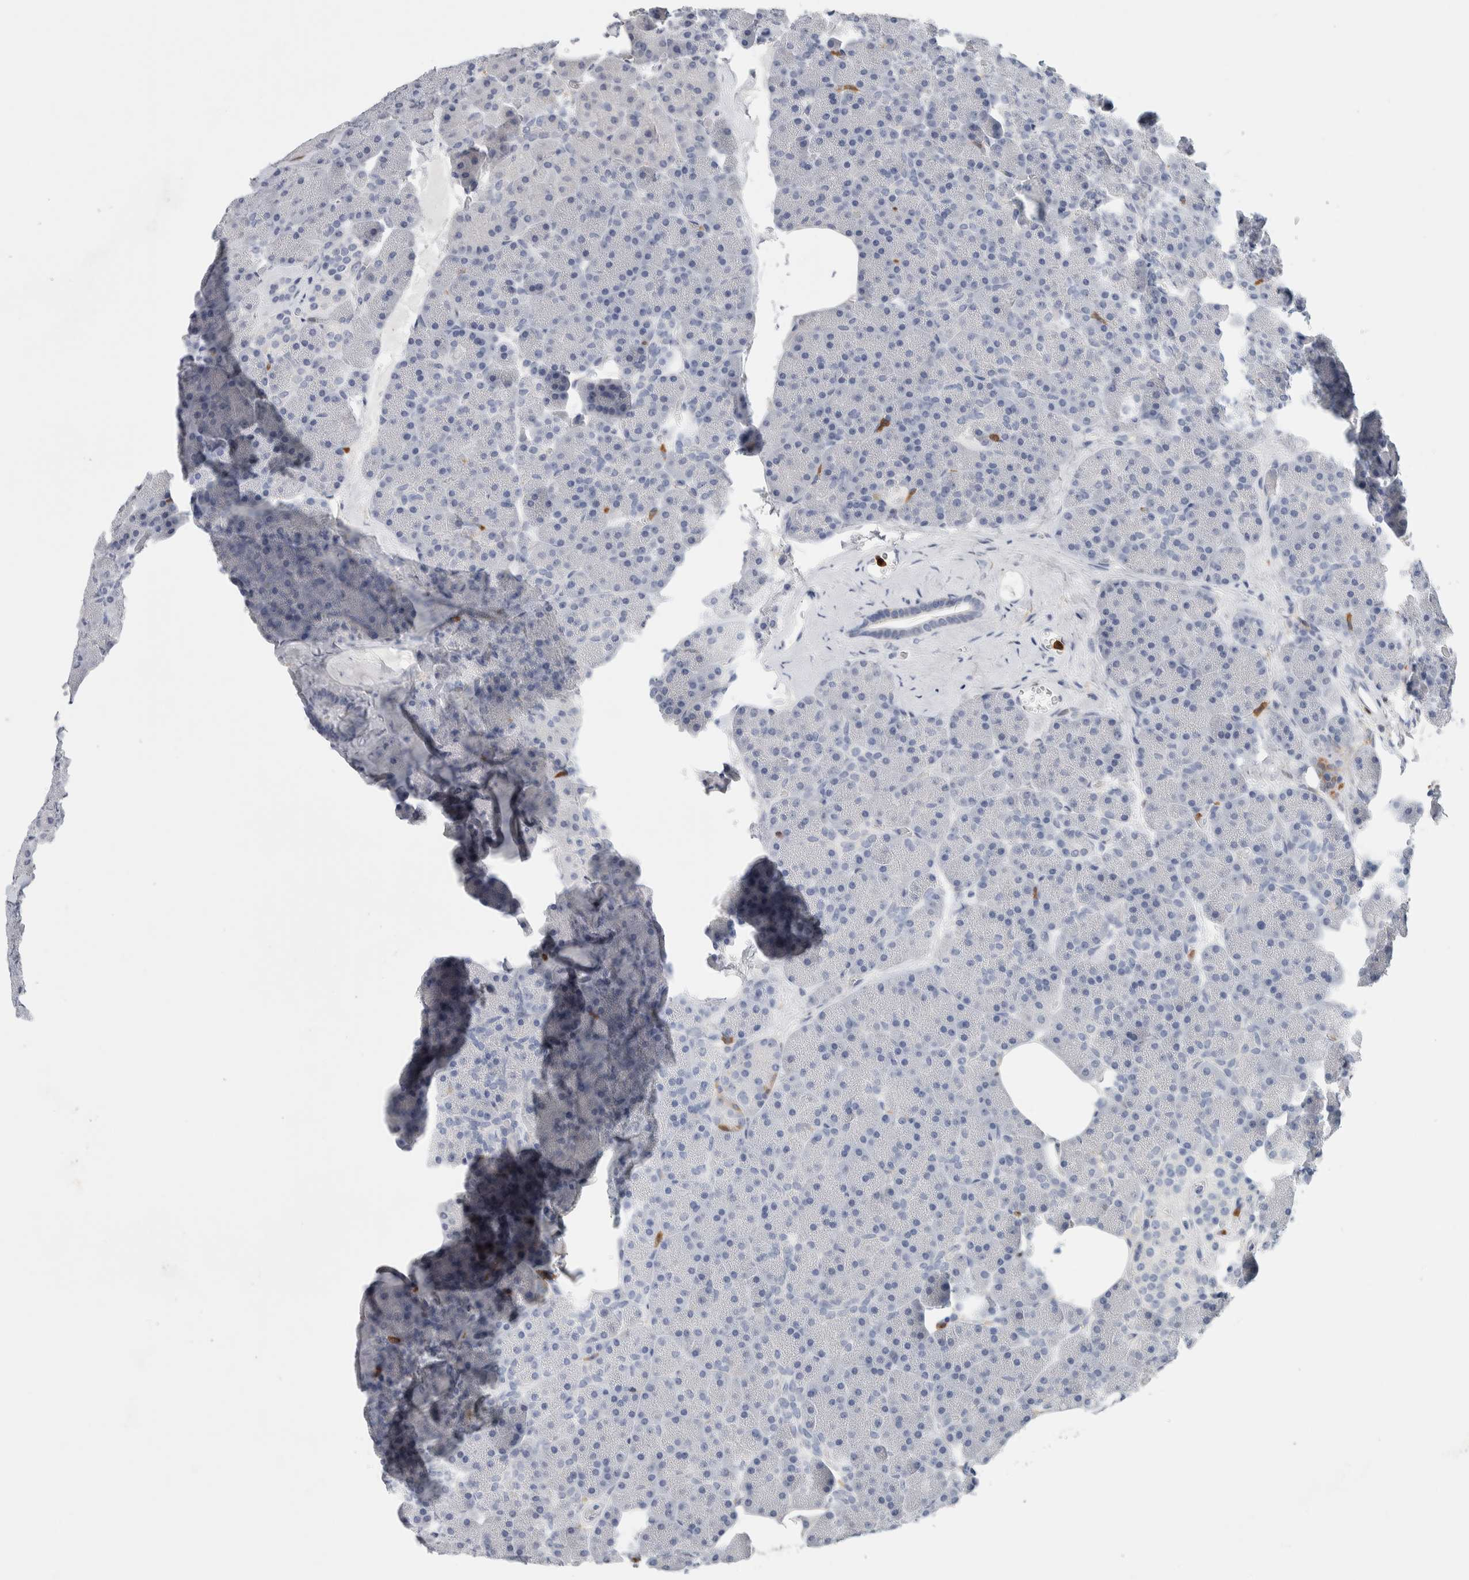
{"staining": {"intensity": "negative", "quantity": "none", "location": "none"}, "tissue": "pancreas", "cell_type": "Exocrine glandular cells", "image_type": "normal", "snomed": [{"axis": "morphology", "description": "Normal tissue, NOS"}, {"axis": "morphology", "description": "Carcinoid, malignant, NOS"}, {"axis": "topography", "description": "Pancreas"}], "caption": "Pancreas was stained to show a protein in brown. There is no significant expression in exocrine glandular cells. Nuclei are stained in blue.", "gene": "NCF2", "patient": {"sex": "female", "age": 35}}